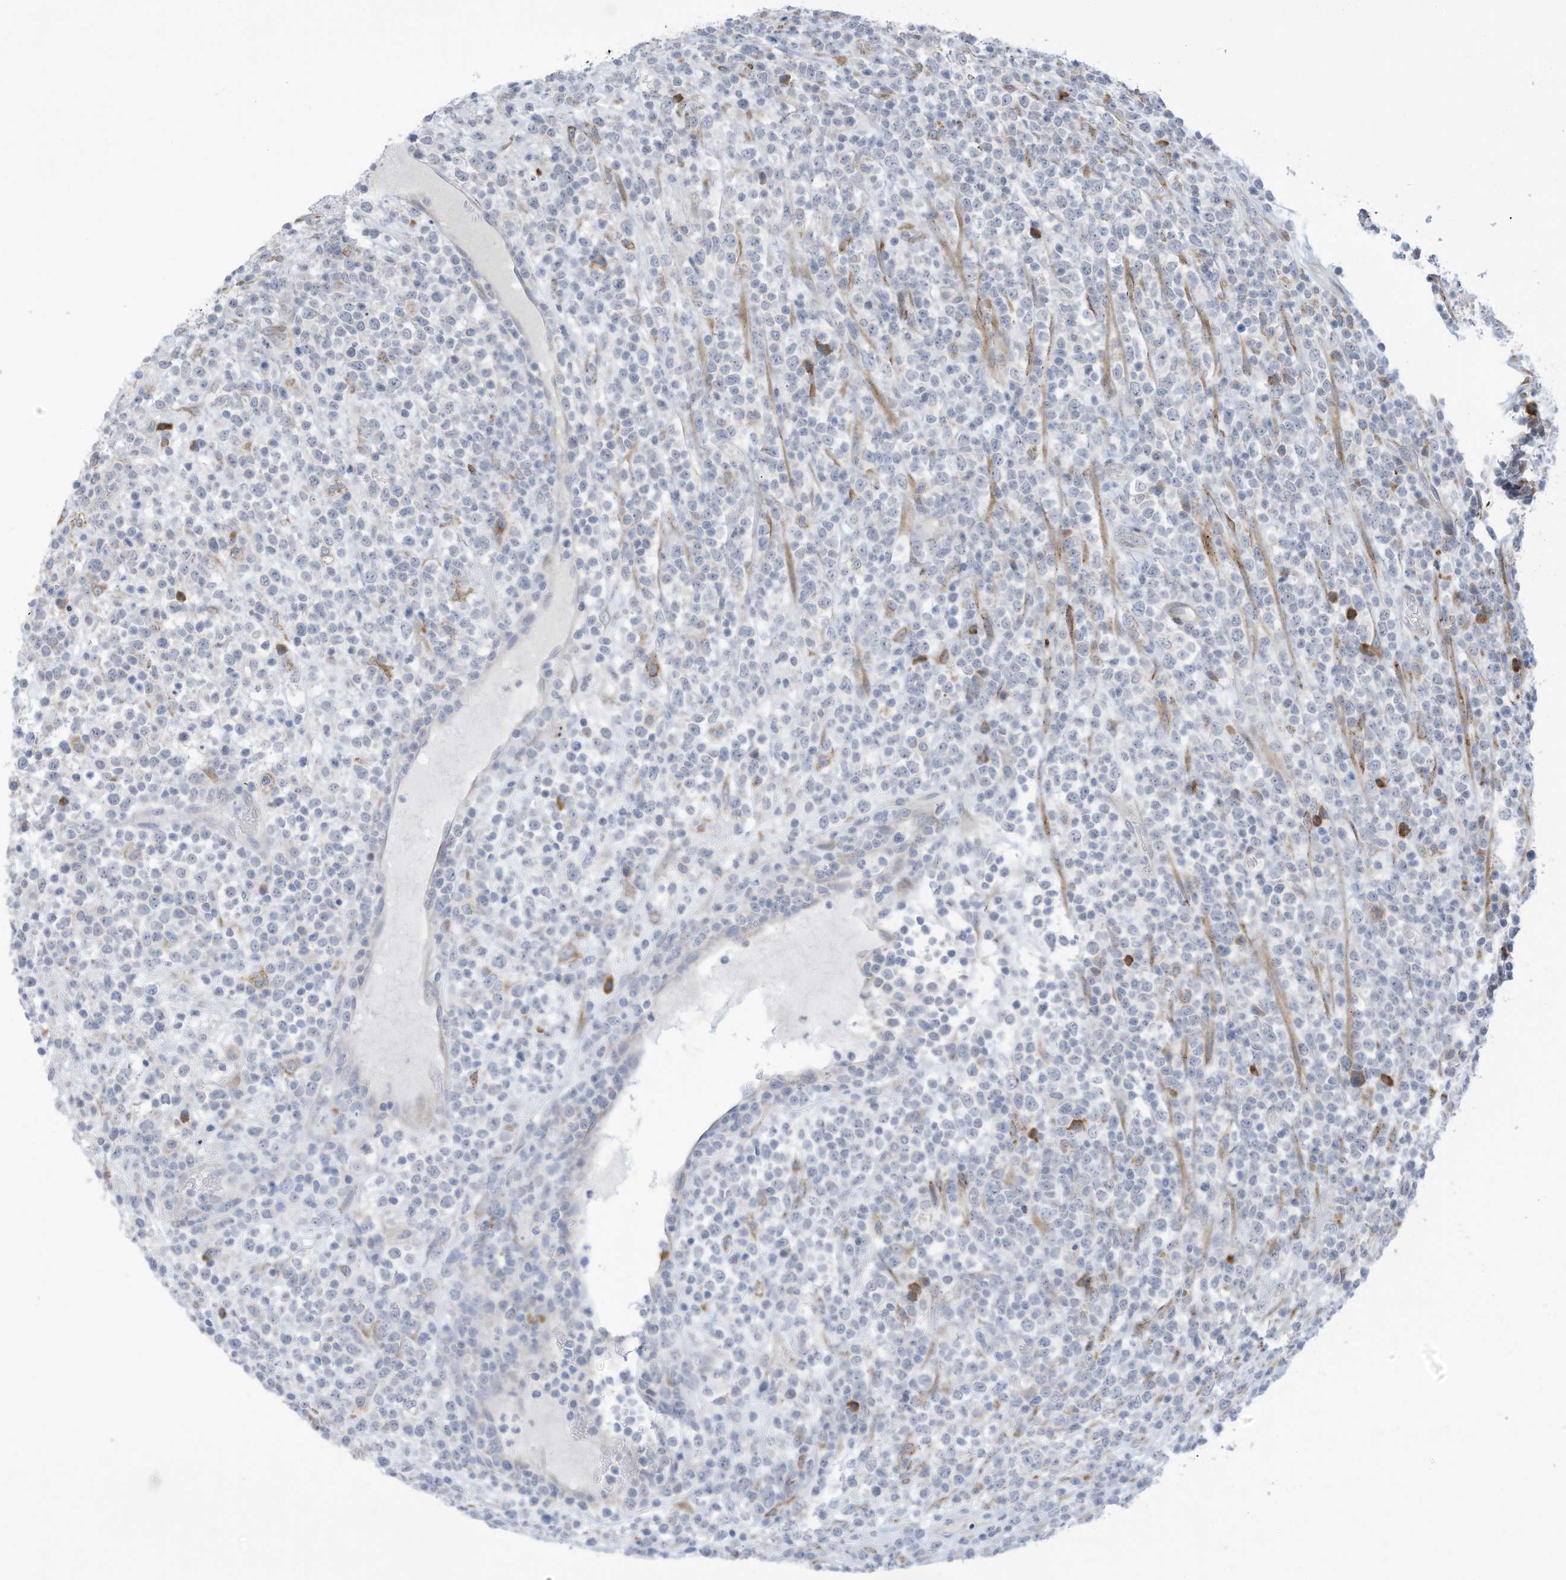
{"staining": {"intensity": "negative", "quantity": "none", "location": "none"}, "tissue": "lymphoma", "cell_type": "Tumor cells", "image_type": "cancer", "snomed": [{"axis": "morphology", "description": "Malignant lymphoma, non-Hodgkin's type, High grade"}, {"axis": "topography", "description": "Colon"}], "caption": "This is a histopathology image of IHC staining of malignant lymphoma, non-Hodgkin's type (high-grade), which shows no staining in tumor cells.", "gene": "ZNF292", "patient": {"sex": "female", "age": 53}}